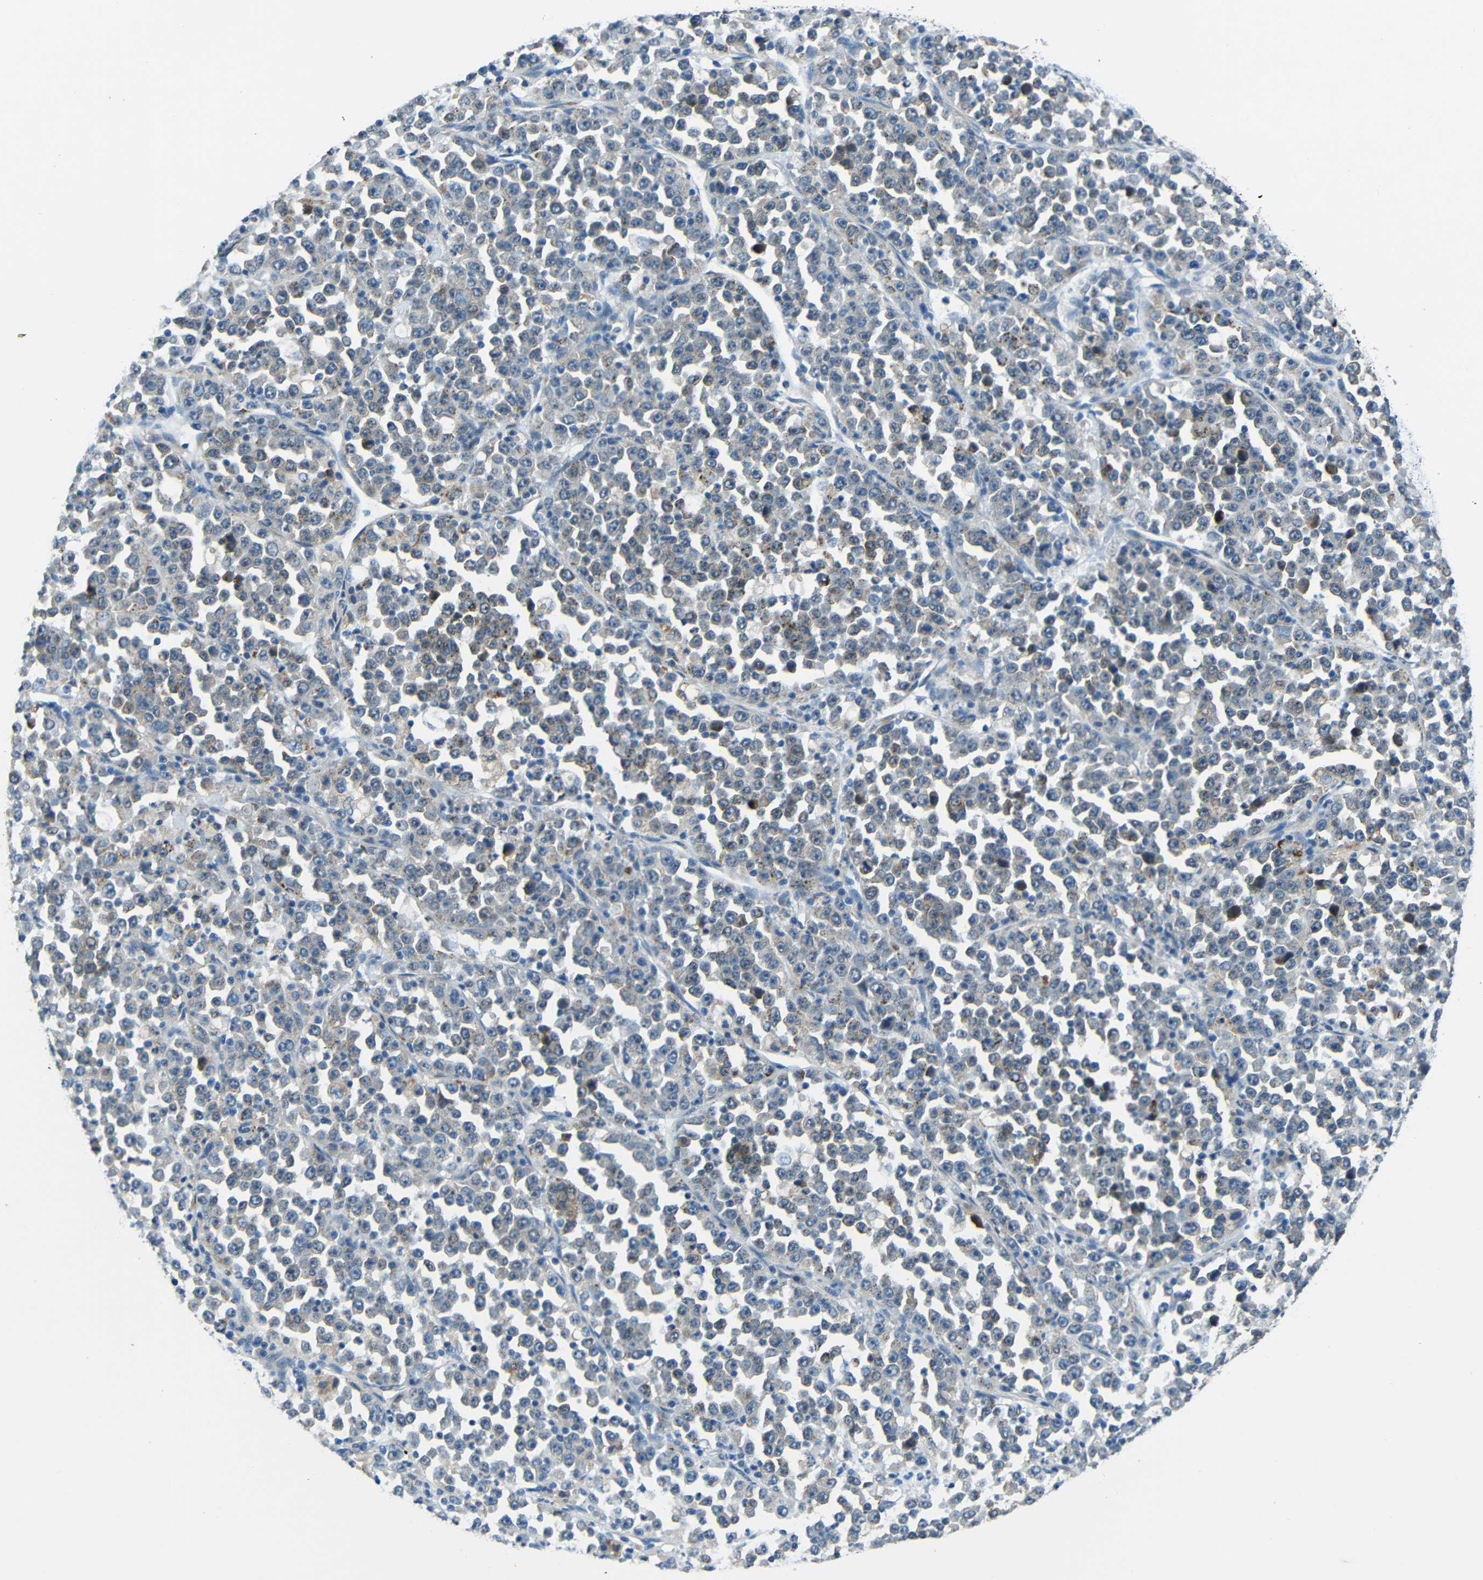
{"staining": {"intensity": "moderate", "quantity": "<25%", "location": "cytoplasmic/membranous"}, "tissue": "stomach cancer", "cell_type": "Tumor cells", "image_type": "cancer", "snomed": [{"axis": "morphology", "description": "Normal tissue, NOS"}, {"axis": "morphology", "description": "Adenocarcinoma, NOS"}, {"axis": "topography", "description": "Stomach, upper"}, {"axis": "topography", "description": "Stomach"}], "caption": "Protein staining by IHC displays moderate cytoplasmic/membranous expression in approximately <25% of tumor cells in adenocarcinoma (stomach).", "gene": "ANKRD22", "patient": {"sex": "male", "age": 59}}